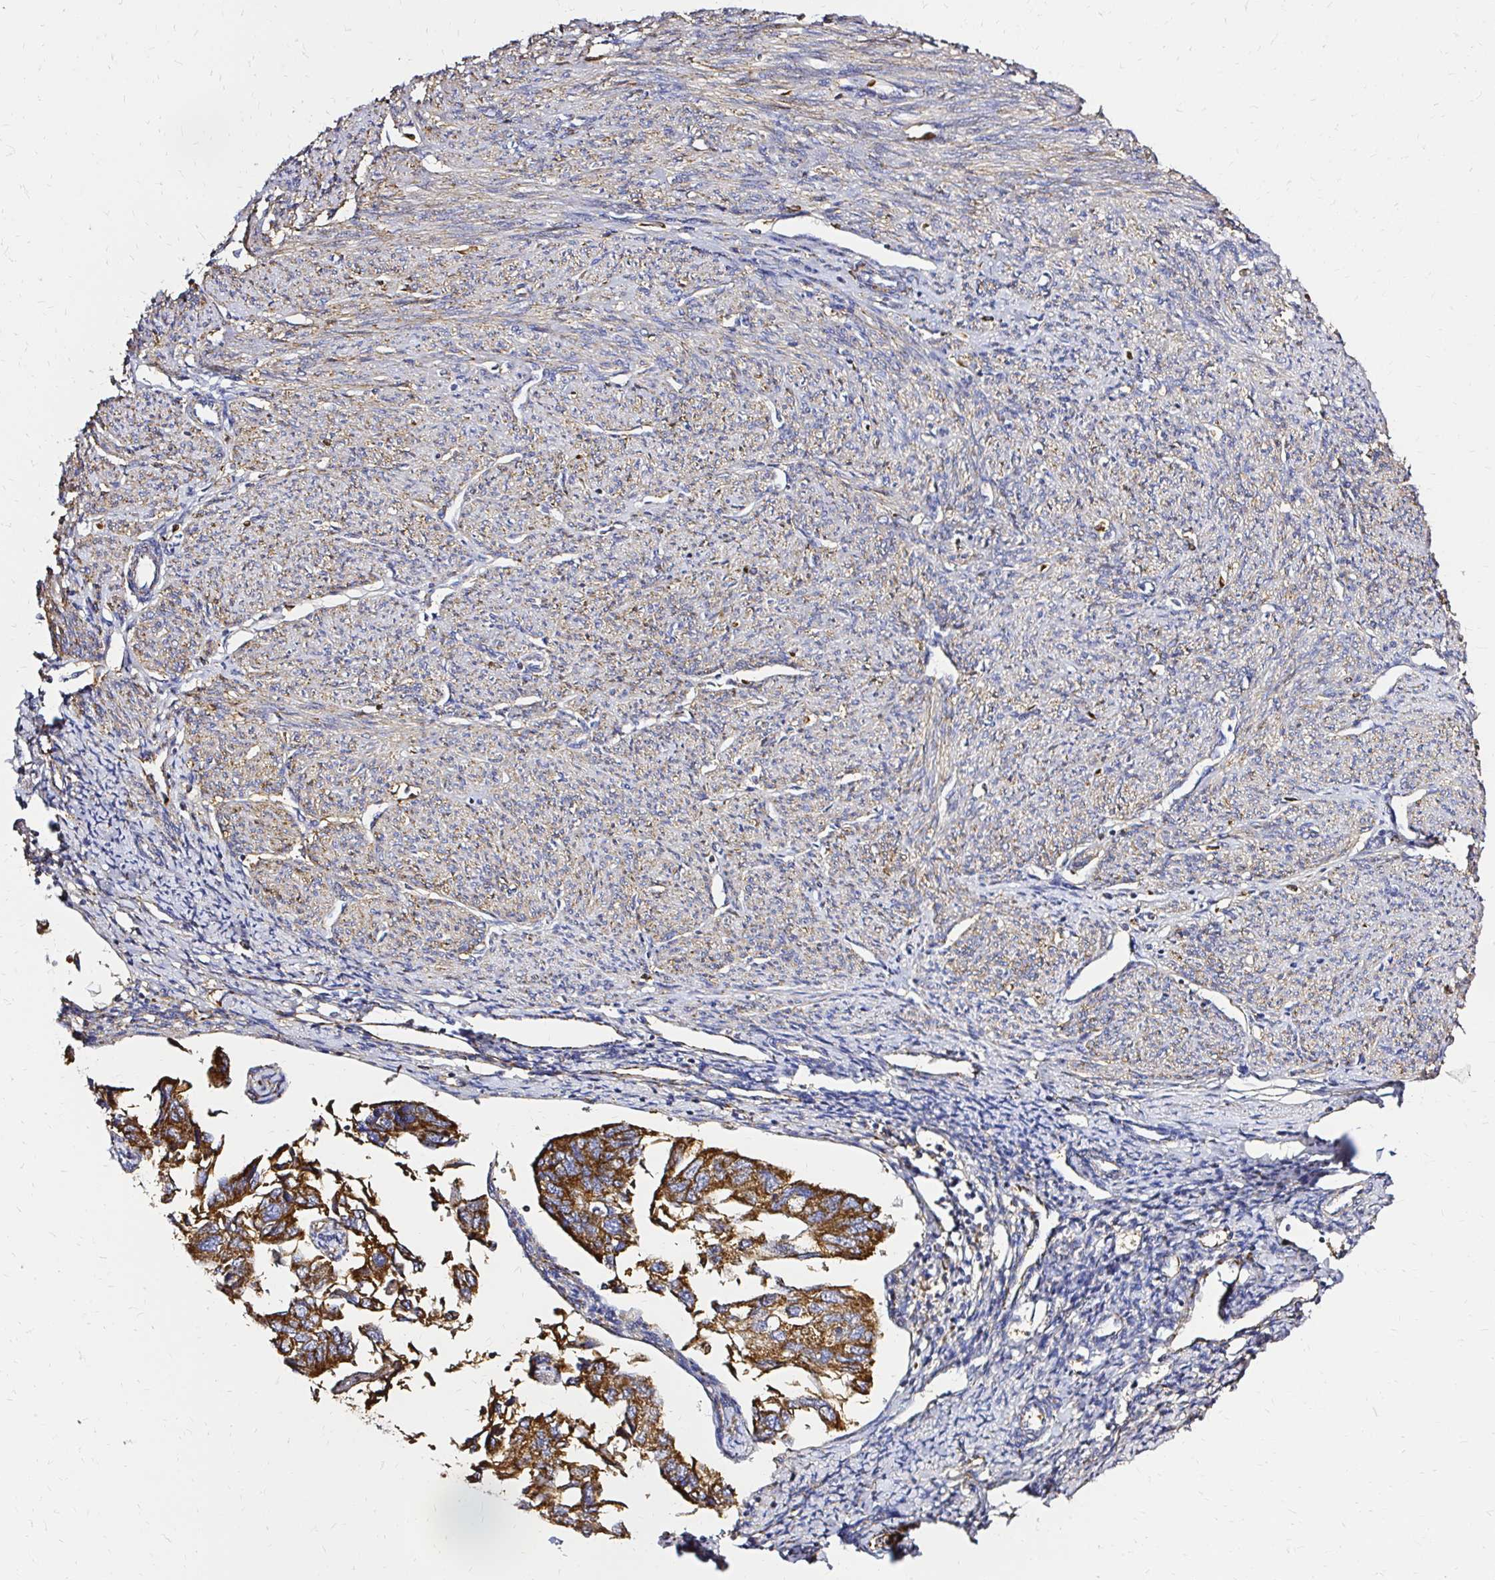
{"staining": {"intensity": "strong", "quantity": ">75%", "location": "cytoplasmic/membranous"}, "tissue": "endometrial cancer", "cell_type": "Tumor cells", "image_type": "cancer", "snomed": [{"axis": "morphology", "description": "Carcinoma, NOS"}, {"axis": "topography", "description": "Uterus"}], "caption": "The image shows staining of endometrial cancer (carcinoma), revealing strong cytoplasmic/membranous protein staining (brown color) within tumor cells.", "gene": "MRPL13", "patient": {"sex": "female", "age": 76}}